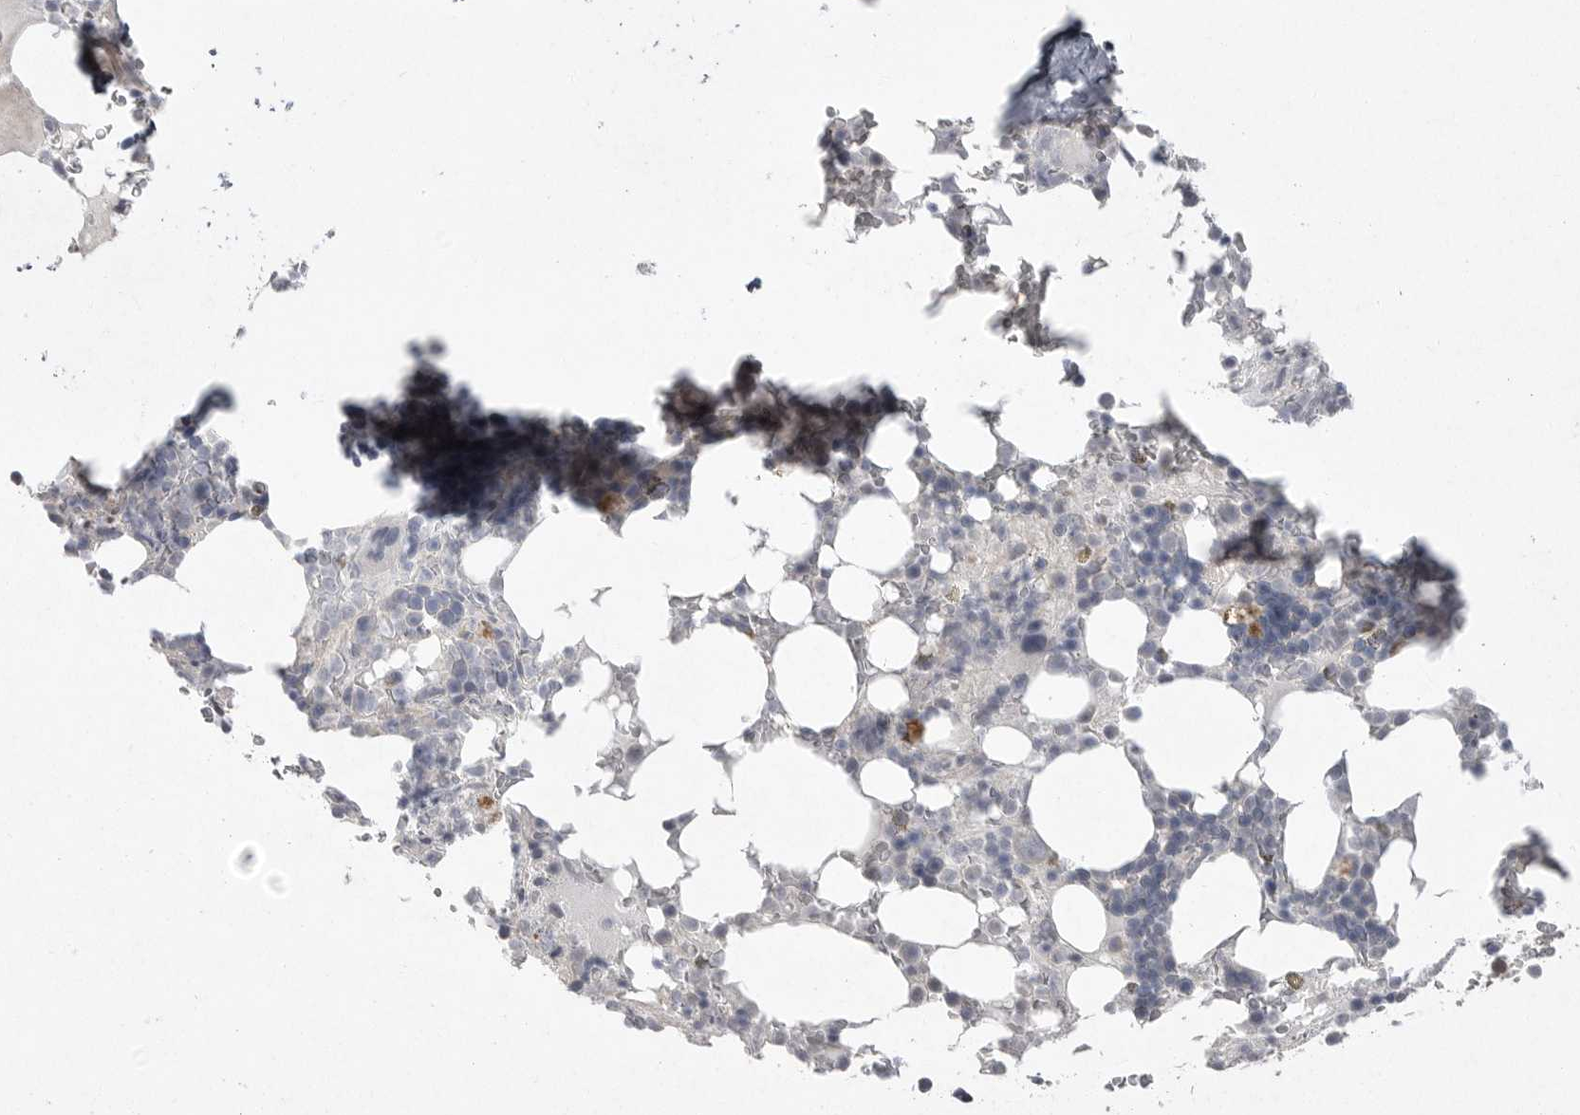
{"staining": {"intensity": "moderate", "quantity": "<25%", "location": "cytoplasmic/membranous"}, "tissue": "bone marrow", "cell_type": "Hematopoietic cells", "image_type": "normal", "snomed": [{"axis": "morphology", "description": "Normal tissue, NOS"}, {"axis": "topography", "description": "Bone marrow"}], "caption": "IHC photomicrograph of unremarkable human bone marrow stained for a protein (brown), which displays low levels of moderate cytoplasmic/membranous positivity in approximately <25% of hematopoietic cells.", "gene": "VANGL2", "patient": {"sex": "male", "age": 58}}